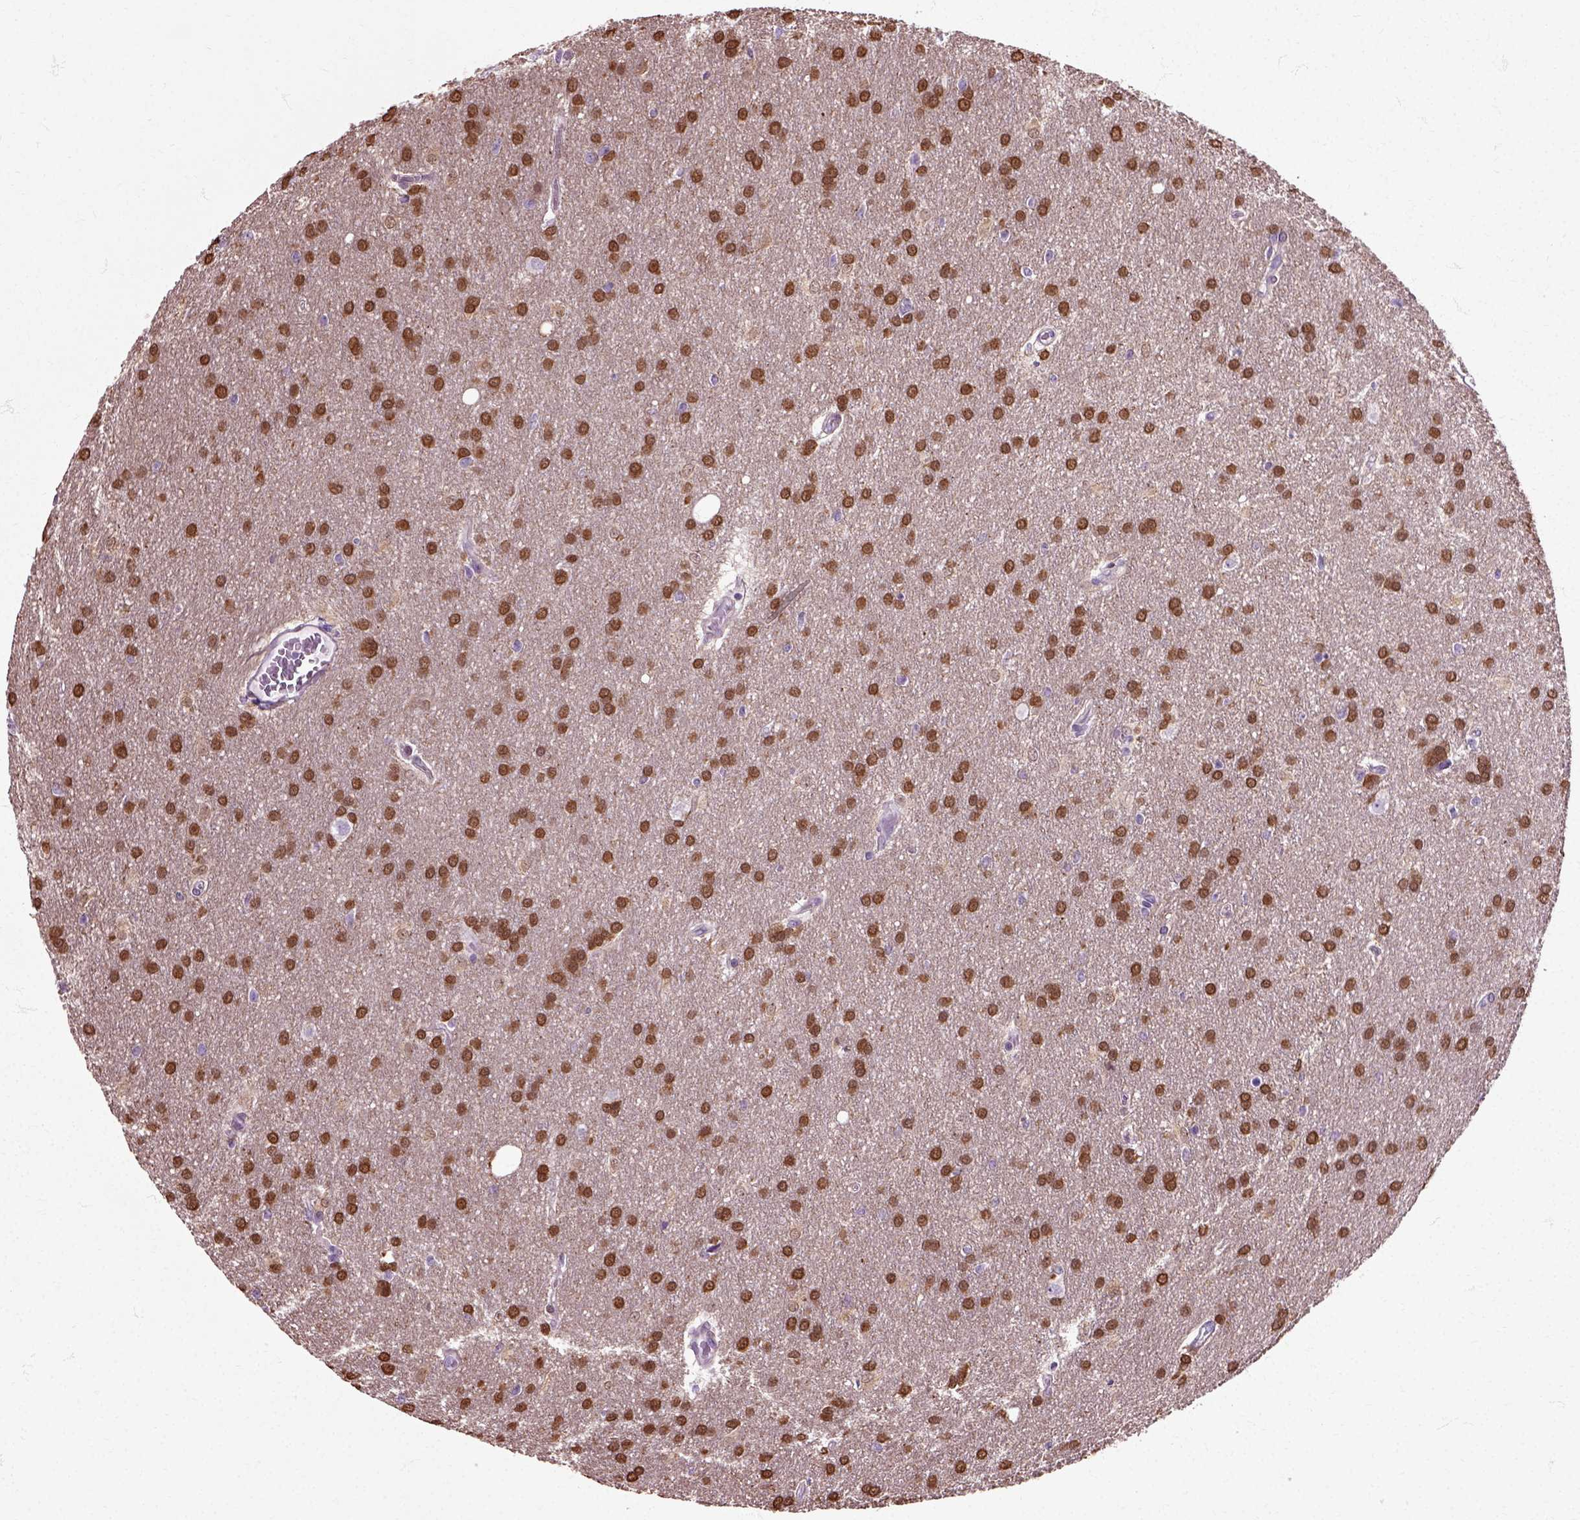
{"staining": {"intensity": "strong", "quantity": ">75%", "location": "nuclear"}, "tissue": "glioma", "cell_type": "Tumor cells", "image_type": "cancer", "snomed": [{"axis": "morphology", "description": "Glioma, malignant, Low grade"}, {"axis": "topography", "description": "Brain"}], "caption": "Protein expression analysis of human malignant glioma (low-grade) reveals strong nuclear expression in about >75% of tumor cells. (DAB (3,3'-diaminobenzidine) = brown stain, brightfield microscopy at high magnification).", "gene": "HSPA2", "patient": {"sex": "female", "age": 32}}